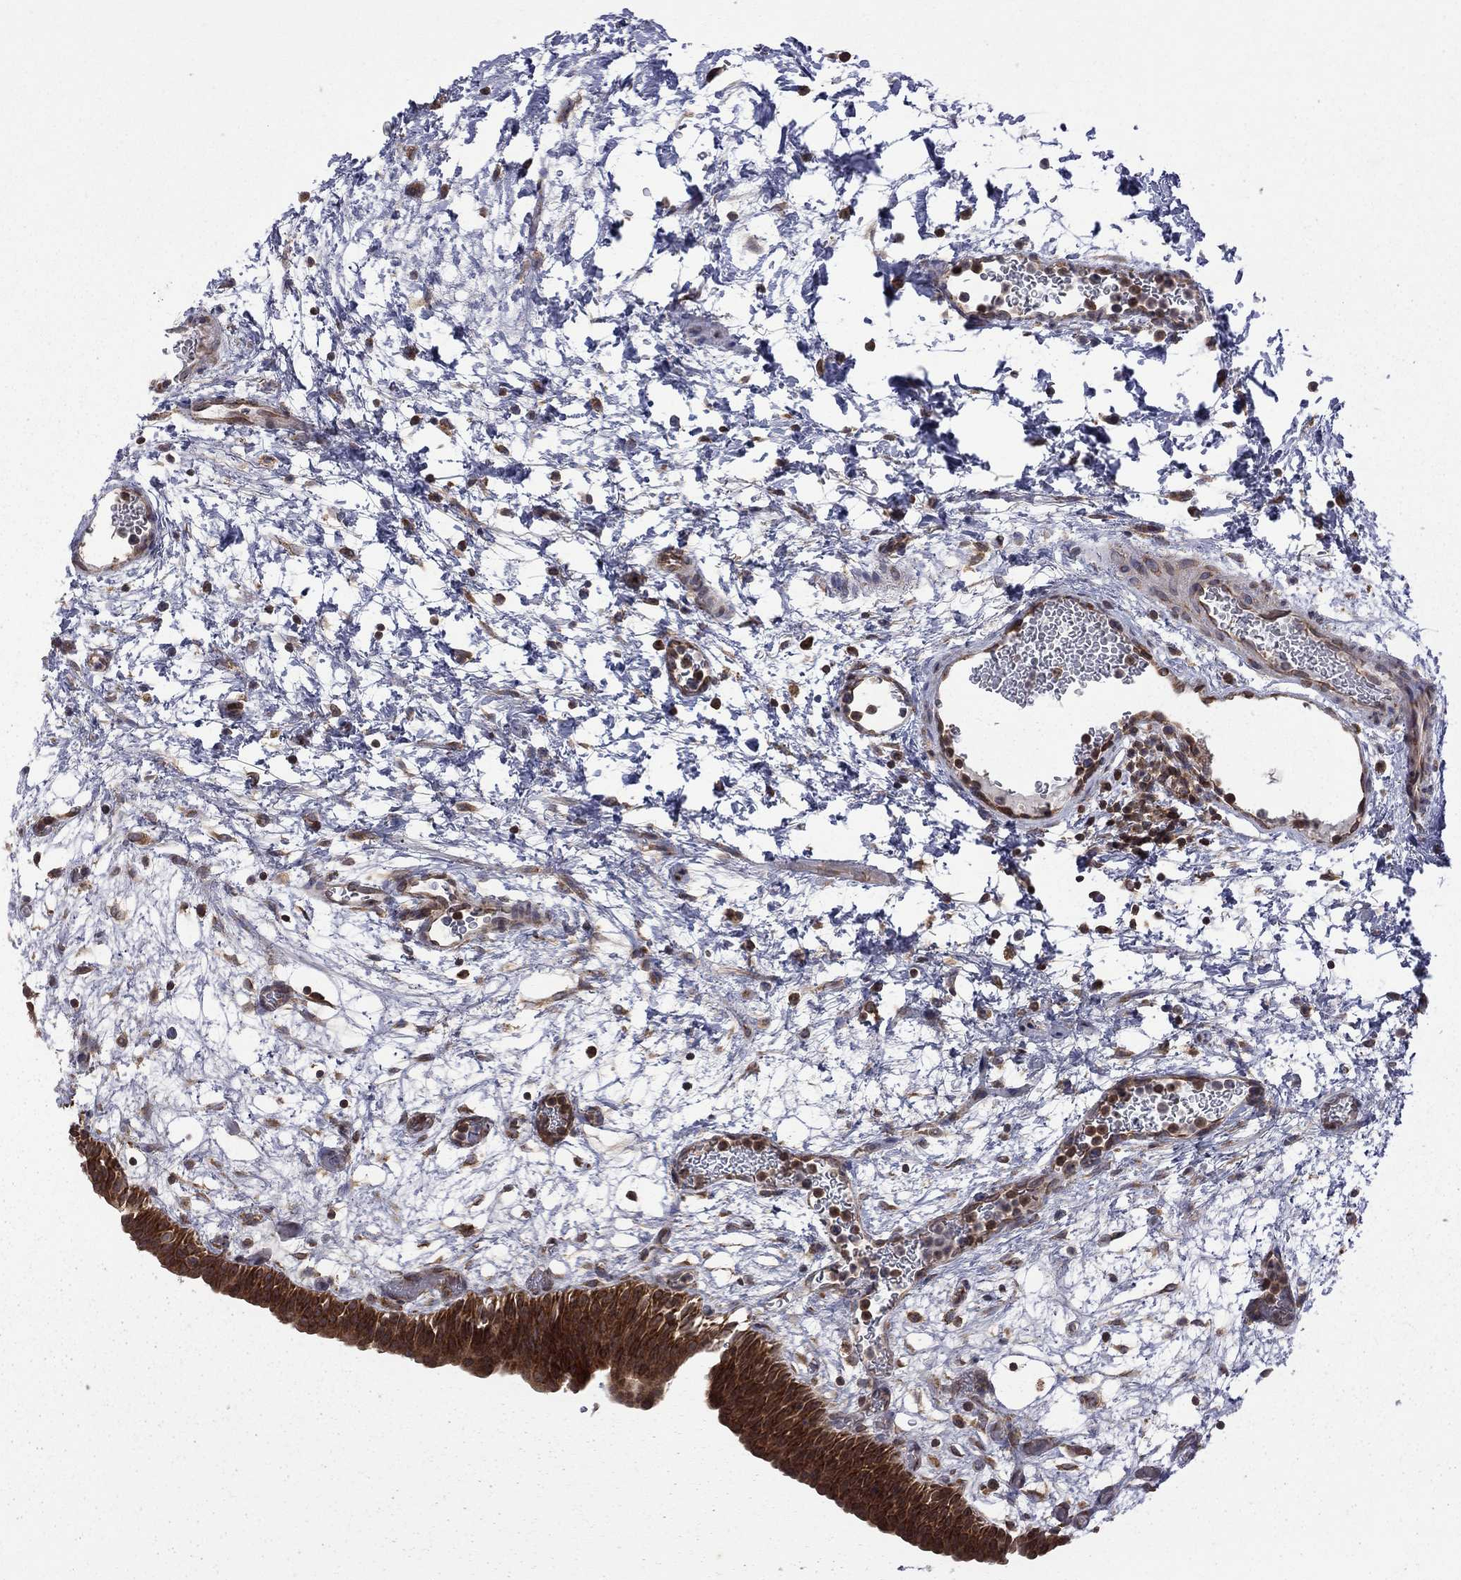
{"staining": {"intensity": "strong", "quantity": ">75%", "location": "cytoplasmic/membranous"}, "tissue": "urinary bladder", "cell_type": "Urothelial cells", "image_type": "normal", "snomed": [{"axis": "morphology", "description": "Normal tissue, NOS"}, {"axis": "topography", "description": "Urinary bladder"}], "caption": "A micrograph showing strong cytoplasmic/membranous expression in approximately >75% of urothelial cells in normal urinary bladder, as visualized by brown immunohistochemical staining.", "gene": "NAA50", "patient": {"sex": "male", "age": 76}}